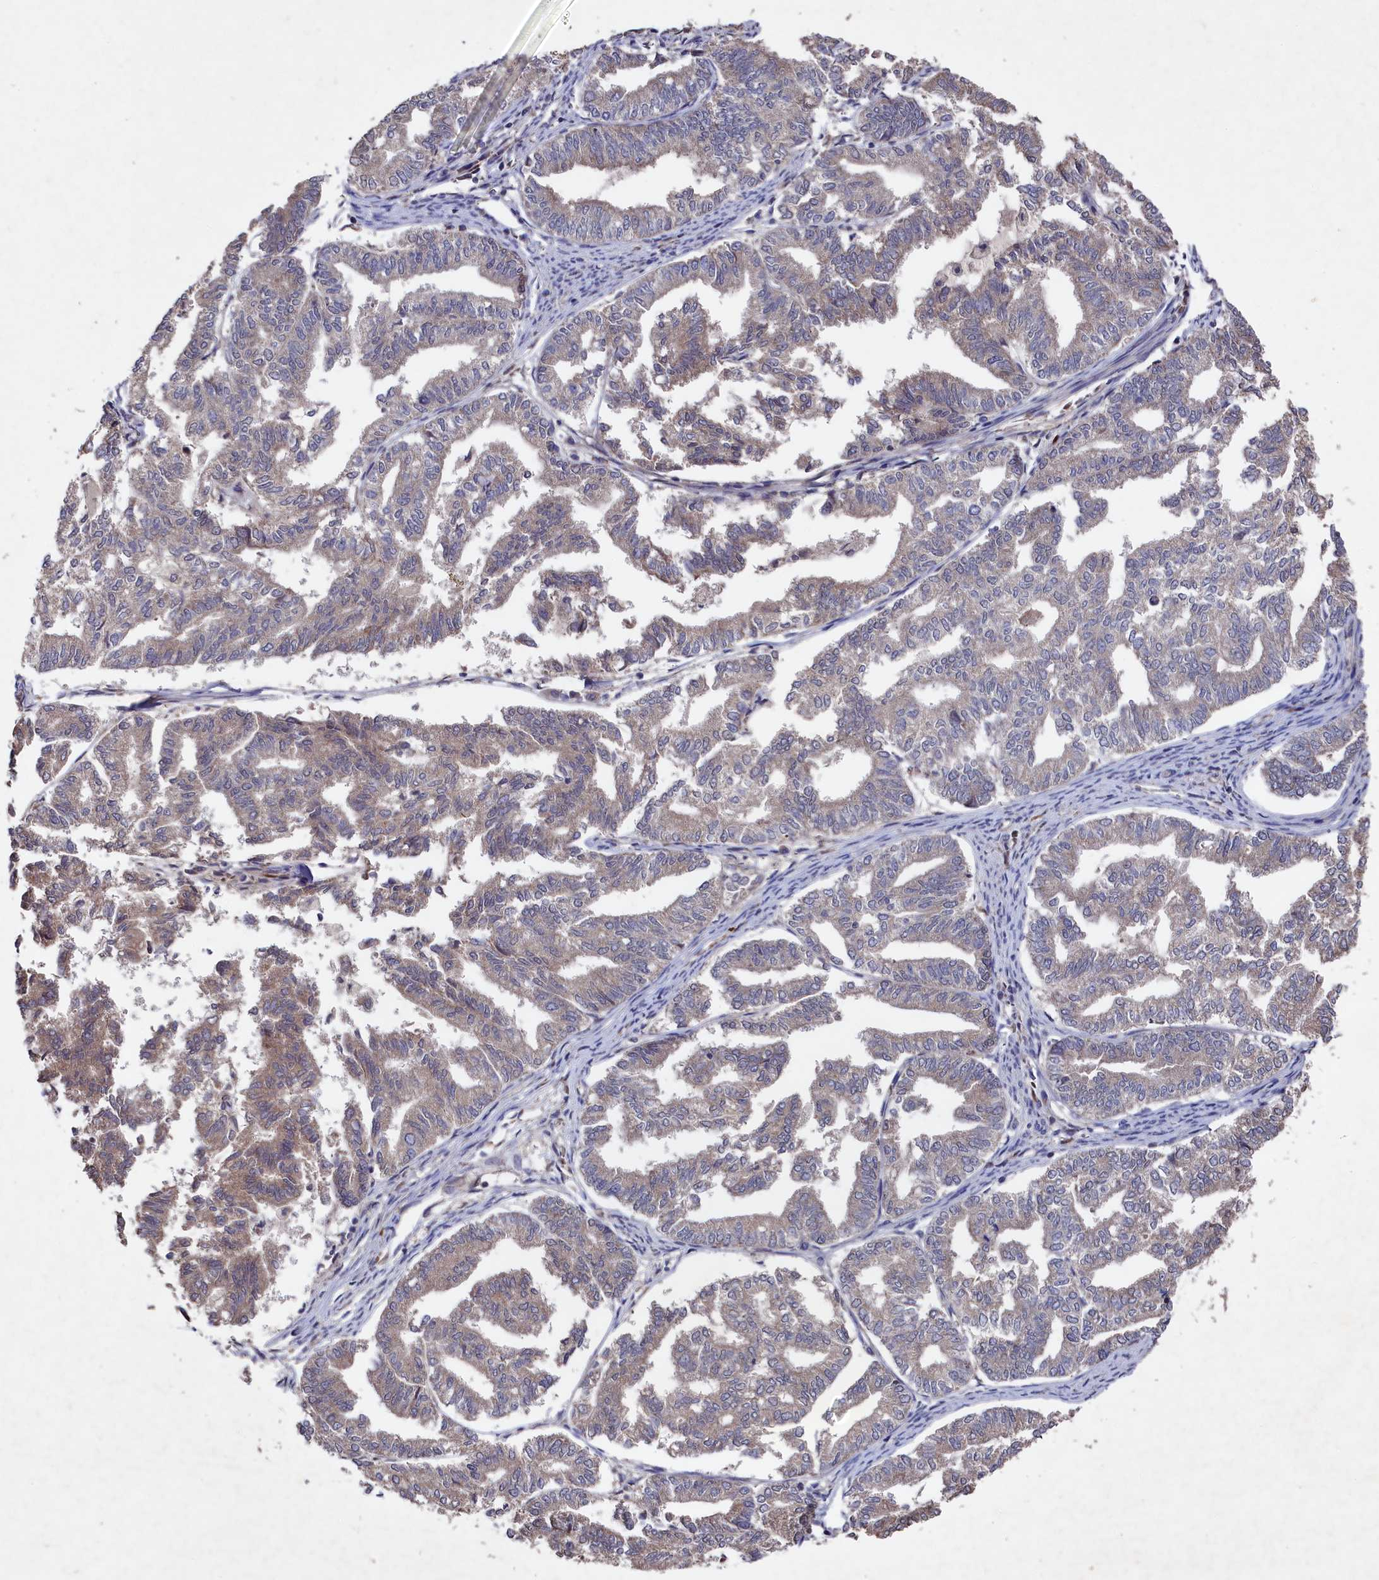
{"staining": {"intensity": "moderate", "quantity": "25%-75%", "location": "cytoplasmic/membranous"}, "tissue": "endometrial cancer", "cell_type": "Tumor cells", "image_type": "cancer", "snomed": [{"axis": "morphology", "description": "Adenocarcinoma, NOS"}, {"axis": "topography", "description": "Endometrium"}], "caption": "Endometrial cancer was stained to show a protein in brown. There is medium levels of moderate cytoplasmic/membranous positivity in about 25%-75% of tumor cells. The staining was performed using DAB, with brown indicating positive protein expression. Nuclei are stained blue with hematoxylin.", "gene": "SUPV3L1", "patient": {"sex": "female", "age": 79}}